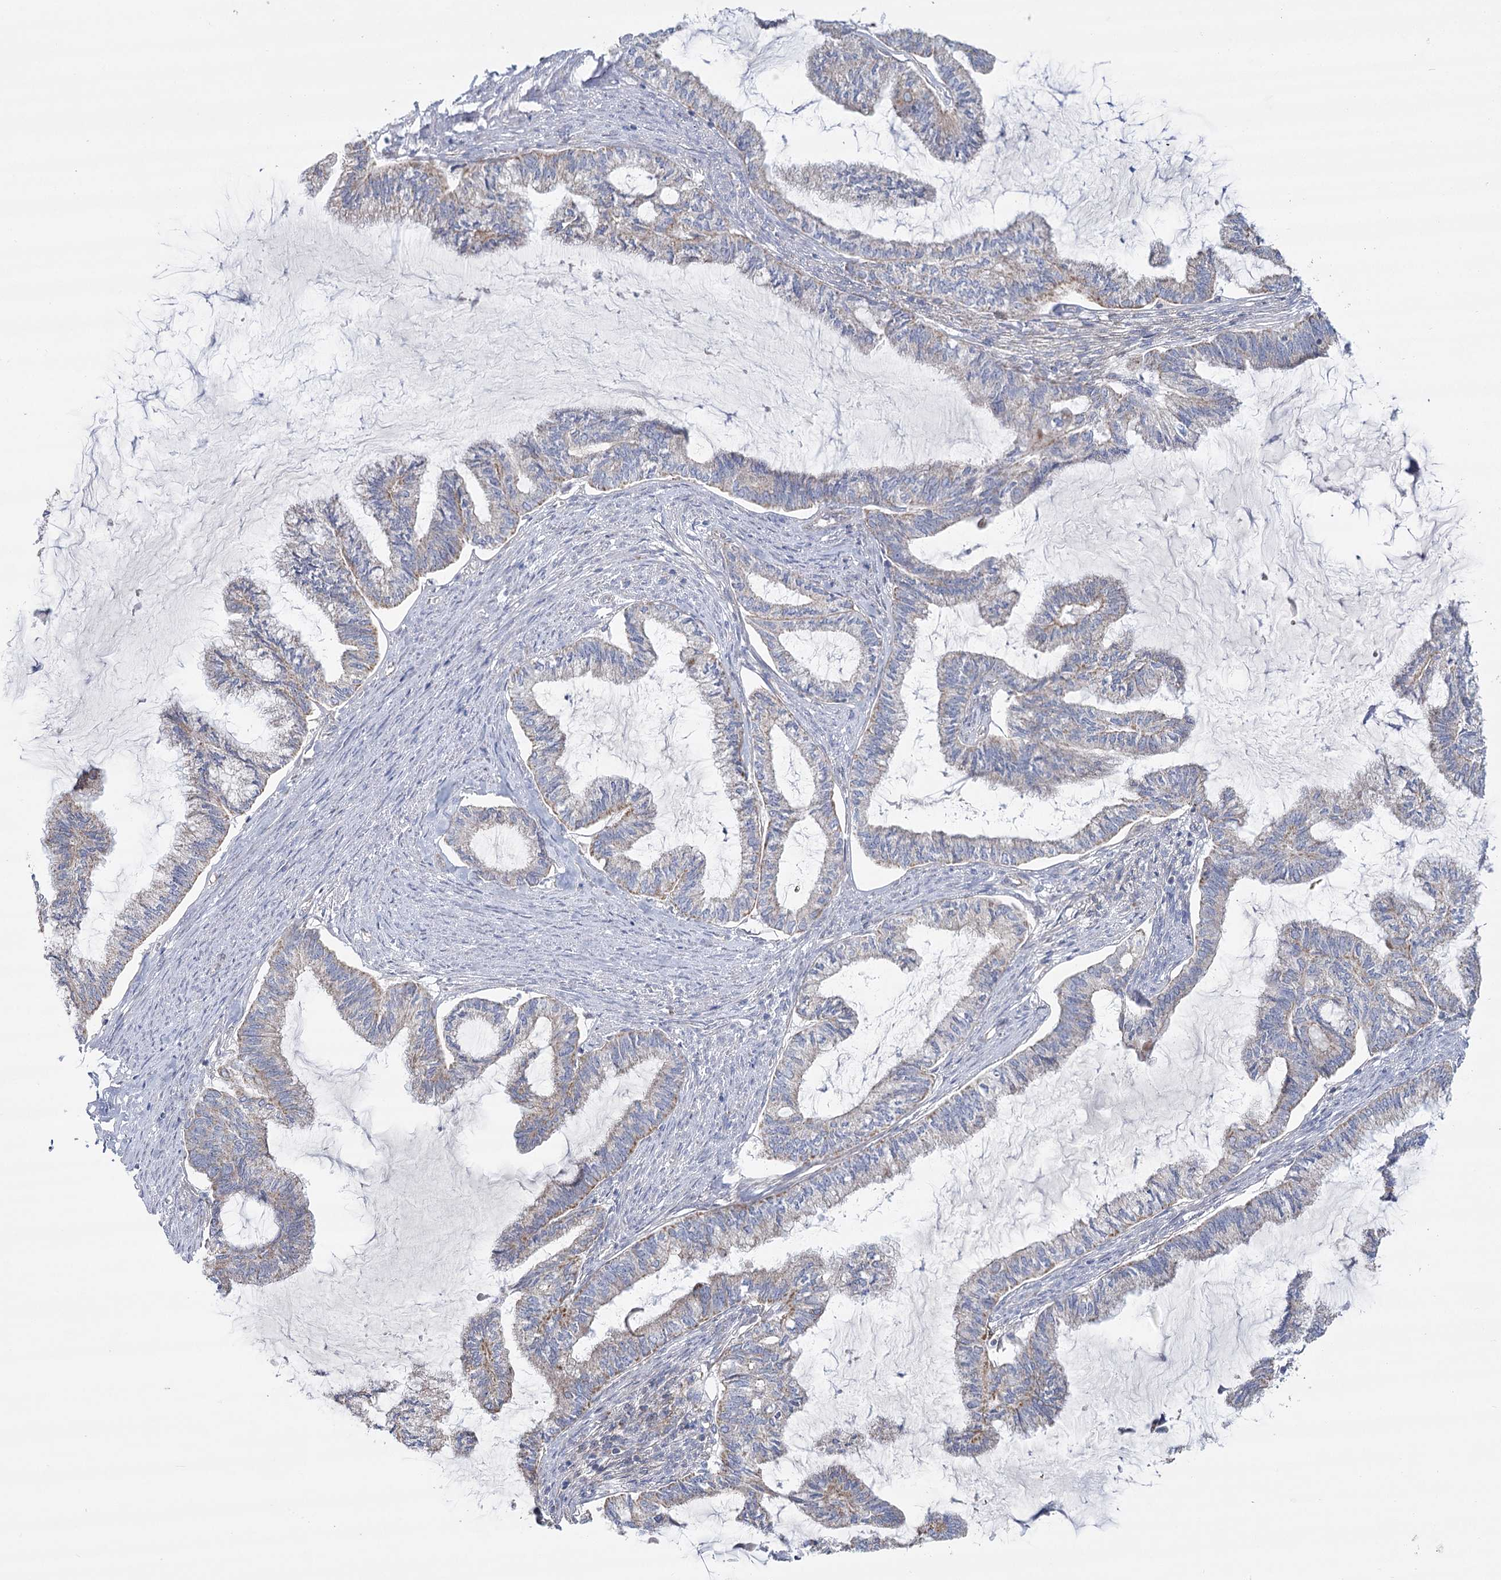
{"staining": {"intensity": "weak", "quantity": "<25%", "location": "cytoplasmic/membranous"}, "tissue": "endometrial cancer", "cell_type": "Tumor cells", "image_type": "cancer", "snomed": [{"axis": "morphology", "description": "Adenocarcinoma, NOS"}, {"axis": "topography", "description": "Endometrium"}], "caption": "Immunohistochemistry histopathology image of neoplastic tissue: endometrial adenocarcinoma stained with DAB reveals no significant protein staining in tumor cells. The staining is performed using DAB (3,3'-diaminobenzidine) brown chromogen with nuclei counter-stained in using hematoxylin.", "gene": "SNX7", "patient": {"sex": "female", "age": 86}}